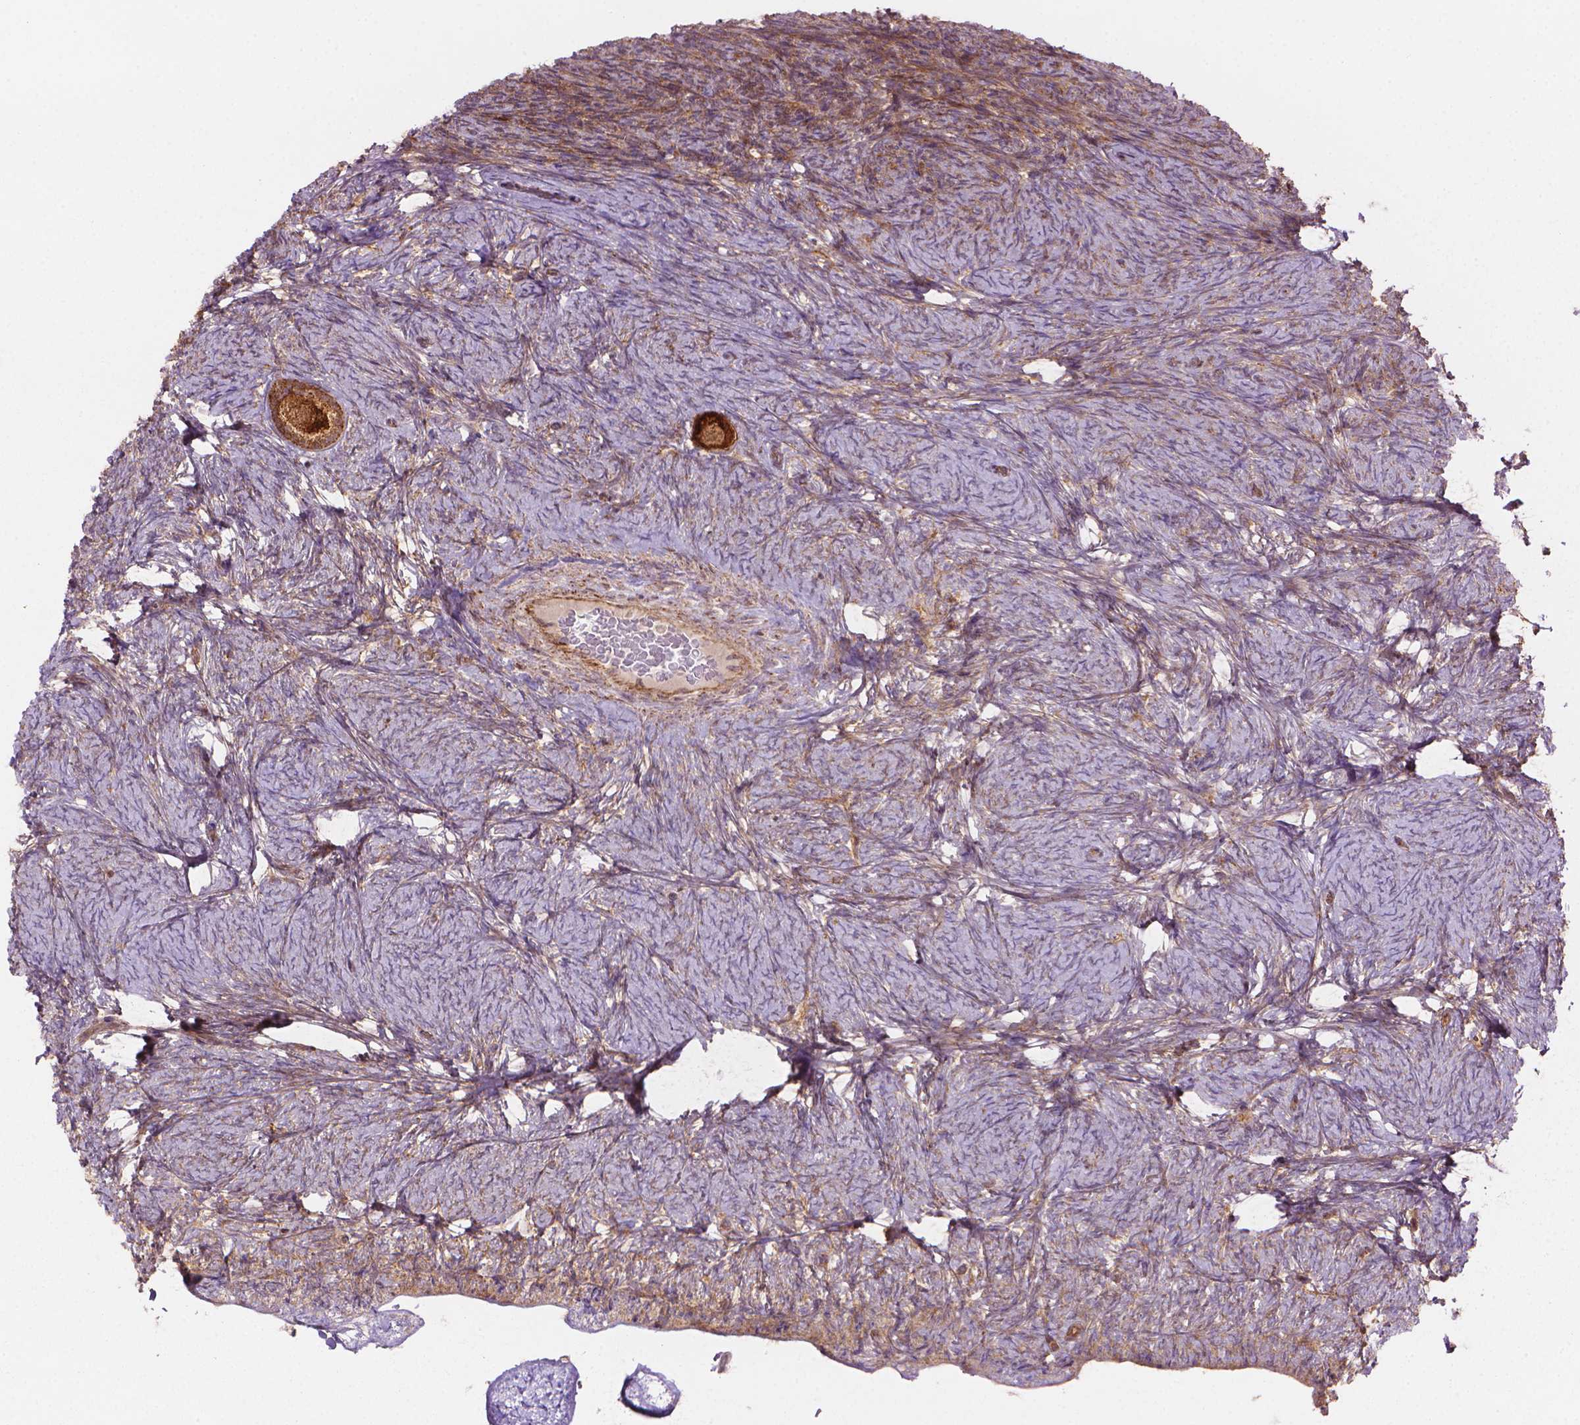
{"staining": {"intensity": "moderate", "quantity": ">75%", "location": "cytoplasmic/membranous"}, "tissue": "ovary", "cell_type": "Follicle cells", "image_type": "normal", "snomed": [{"axis": "morphology", "description": "Normal tissue, NOS"}, {"axis": "topography", "description": "Ovary"}], "caption": "Ovary stained for a protein (brown) demonstrates moderate cytoplasmic/membranous positive staining in about >75% of follicle cells.", "gene": "VARS2", "patient": {"sex": "female", "age": 34}}